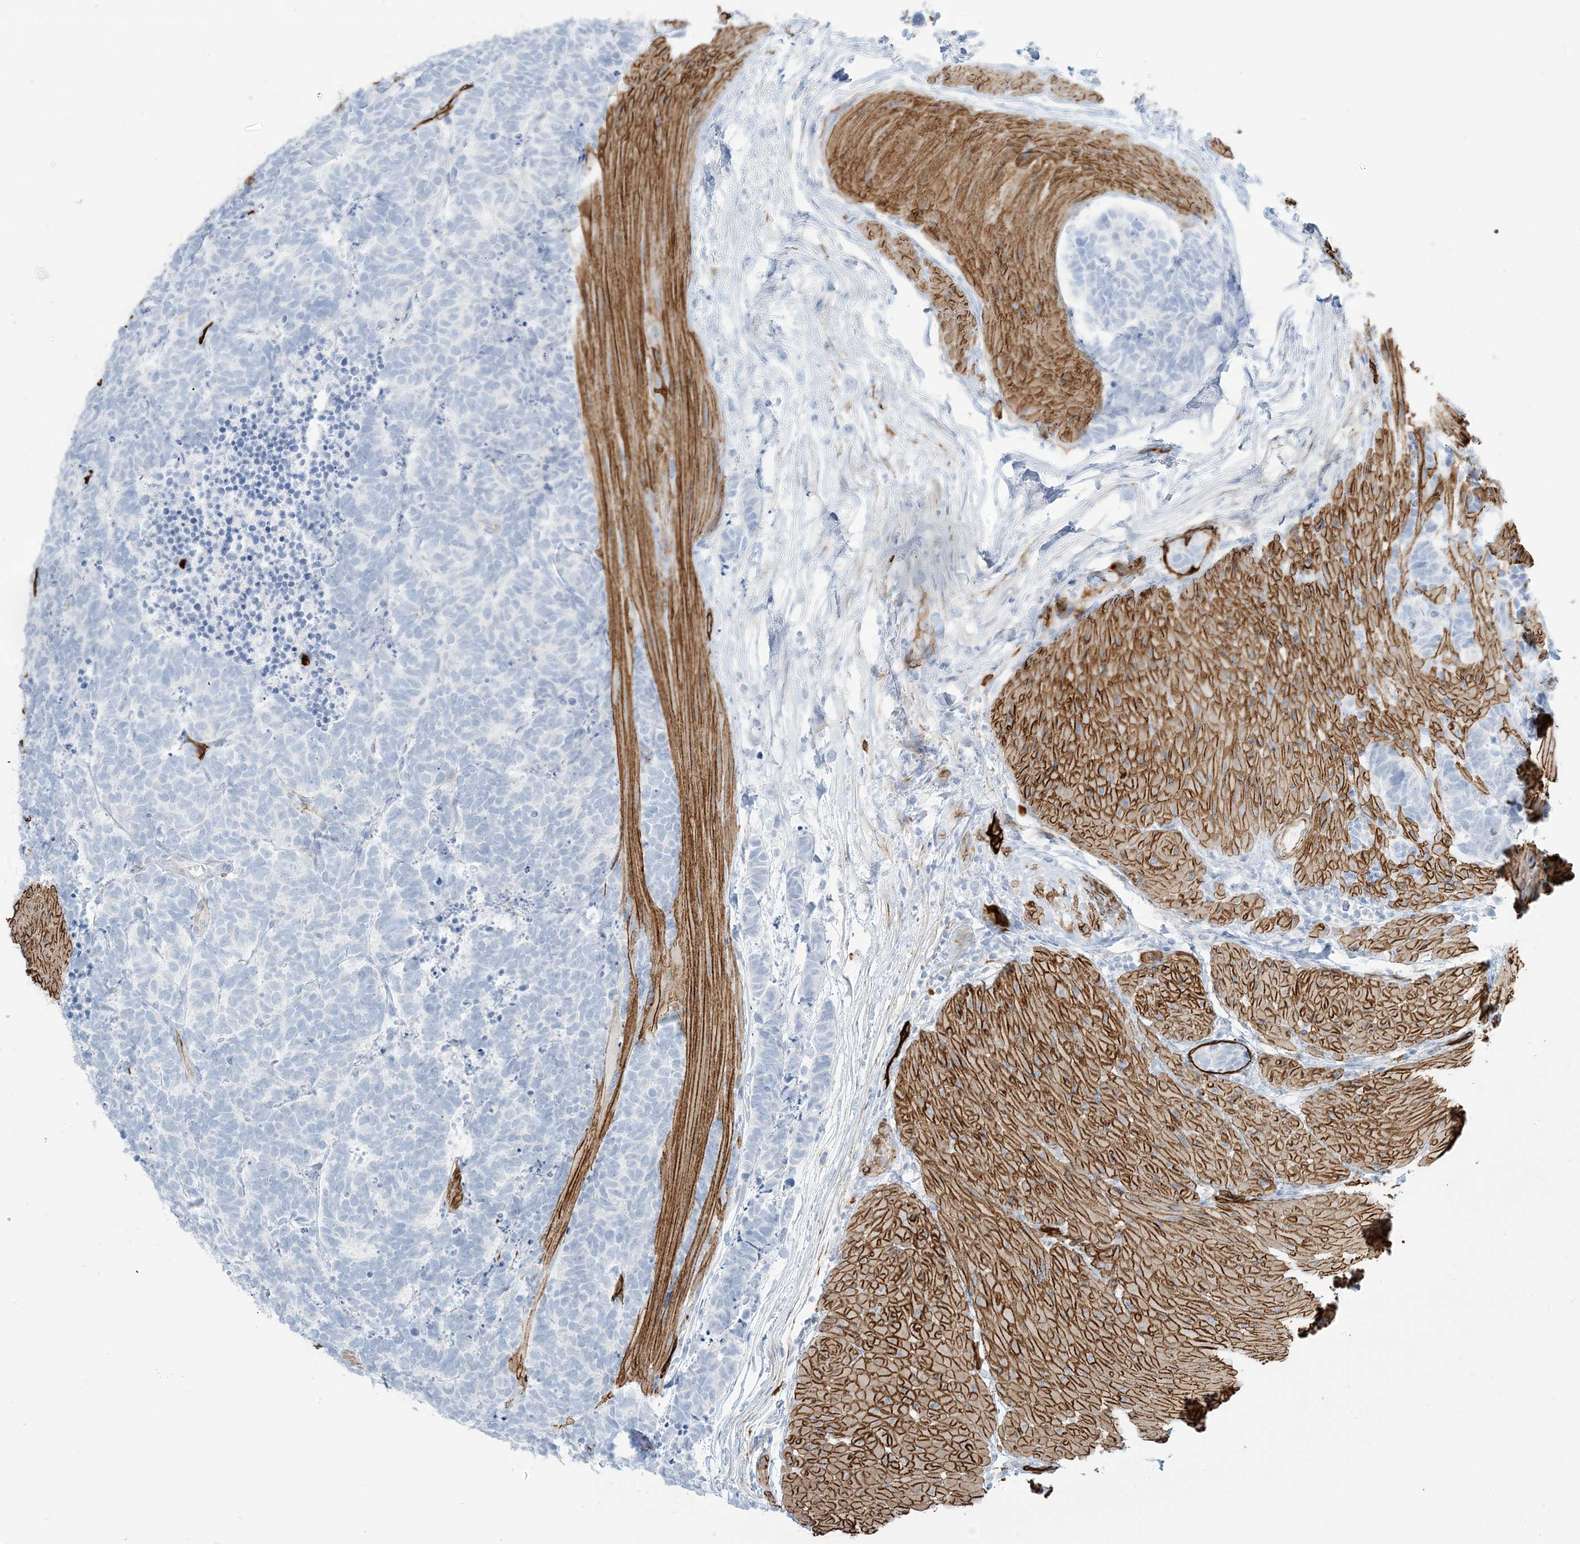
{"staining": {"intensity": "negative", "quantity": "none", "location": "none"}, "tissue": "carcinoid", "cell_type": "Tumor cells", "image_type": "cancer", "snomed": [{"axis": "morphology", "description": "Carcinoma, NOS"}, {"axis": "morphology", "description": "Carcinoid, malignant, NOS"}, {"axis": "topography", "description": "Urinary bladder"}], "caption": "The image shows no significant staining in tumor cells of malignant carcinoid.", "gene": "EPS8L3", "patient": {"sex": "male", "age": 57}}